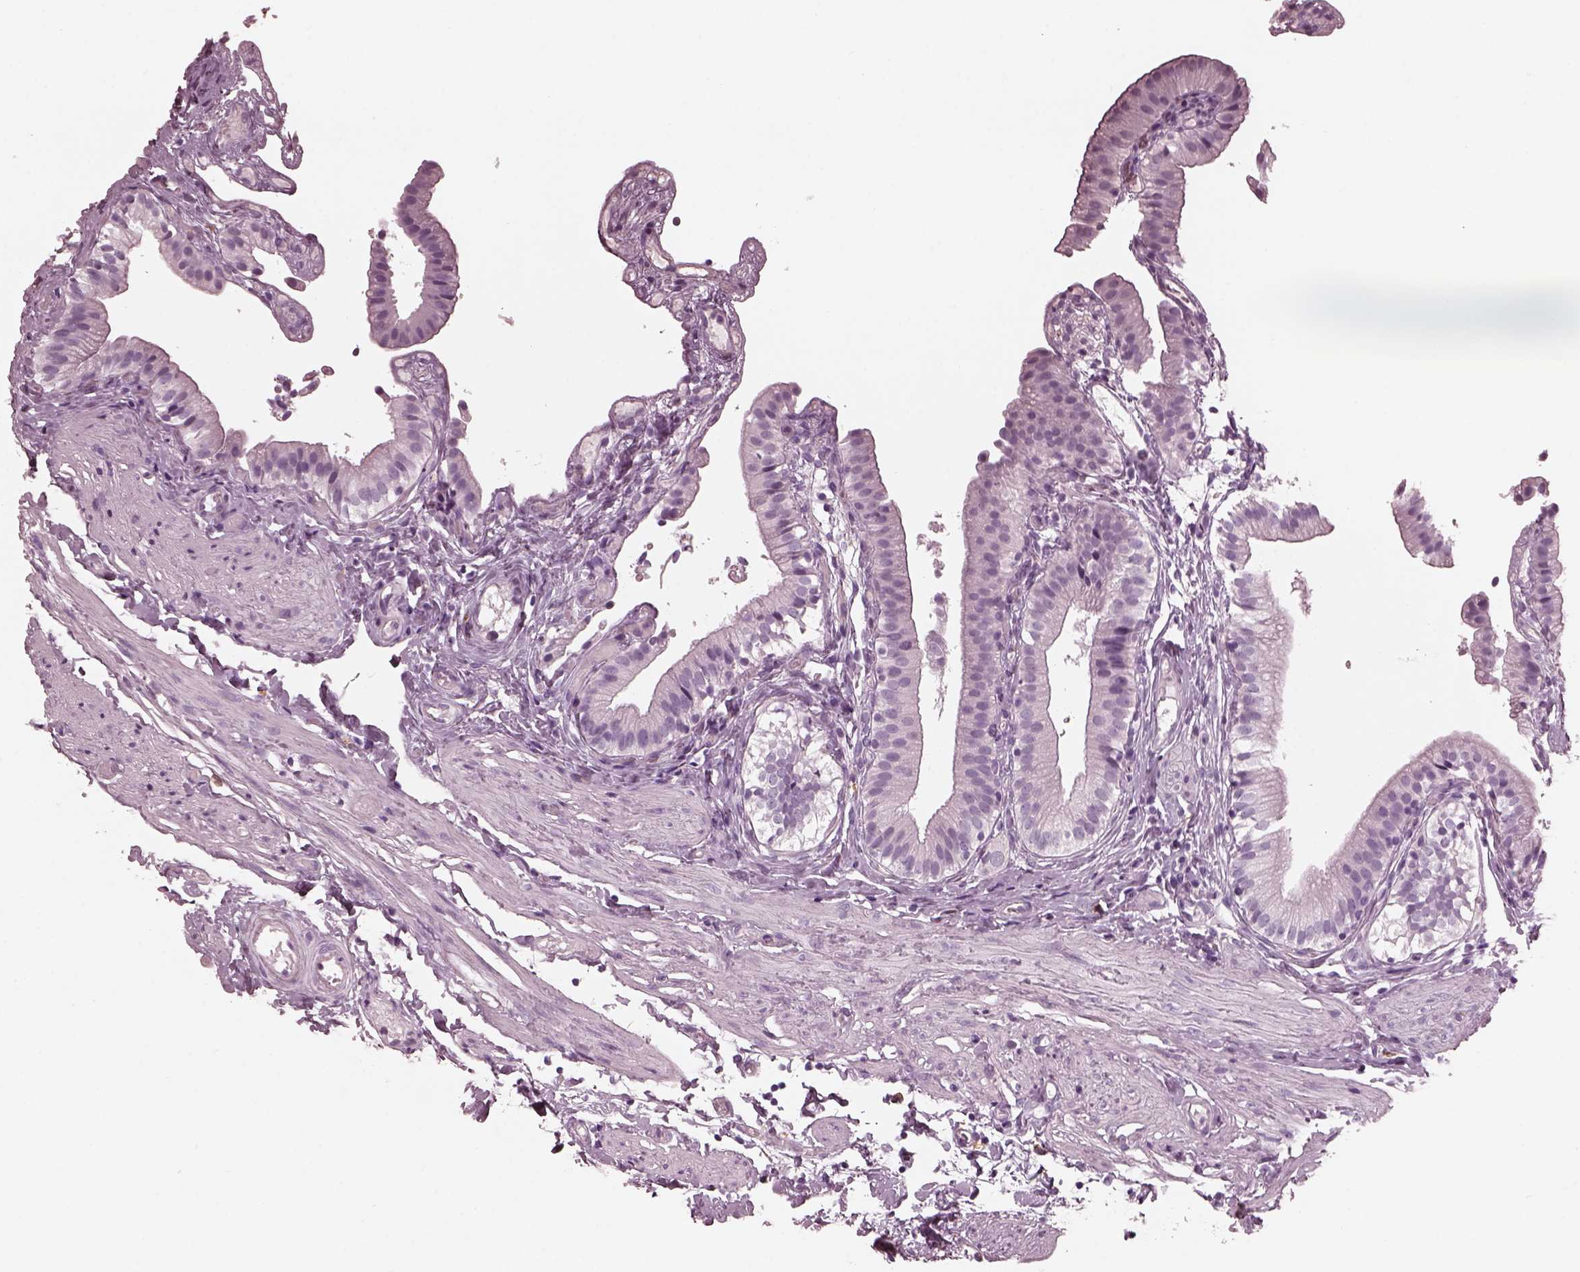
{"staining": {"intensity": "negative", "quantity": "none", "location": "none"}, "tissue": "gallbladder", "cell_type": "Glandular cells", "image_type": "normal", "snomed": [{"axis": "morphology", "description": "Normal tissue, NOS"}, {"axis": "topography", "description": "Gallbladder"}], "caption": "This micrograph is of benign gallbladder stained with IHC to label a protein in brown with the nuclei are counter-stained blue. There is no expression in glandular cells.", "gene": "CGA", "patient": {"sex": "female", "age": 47}}